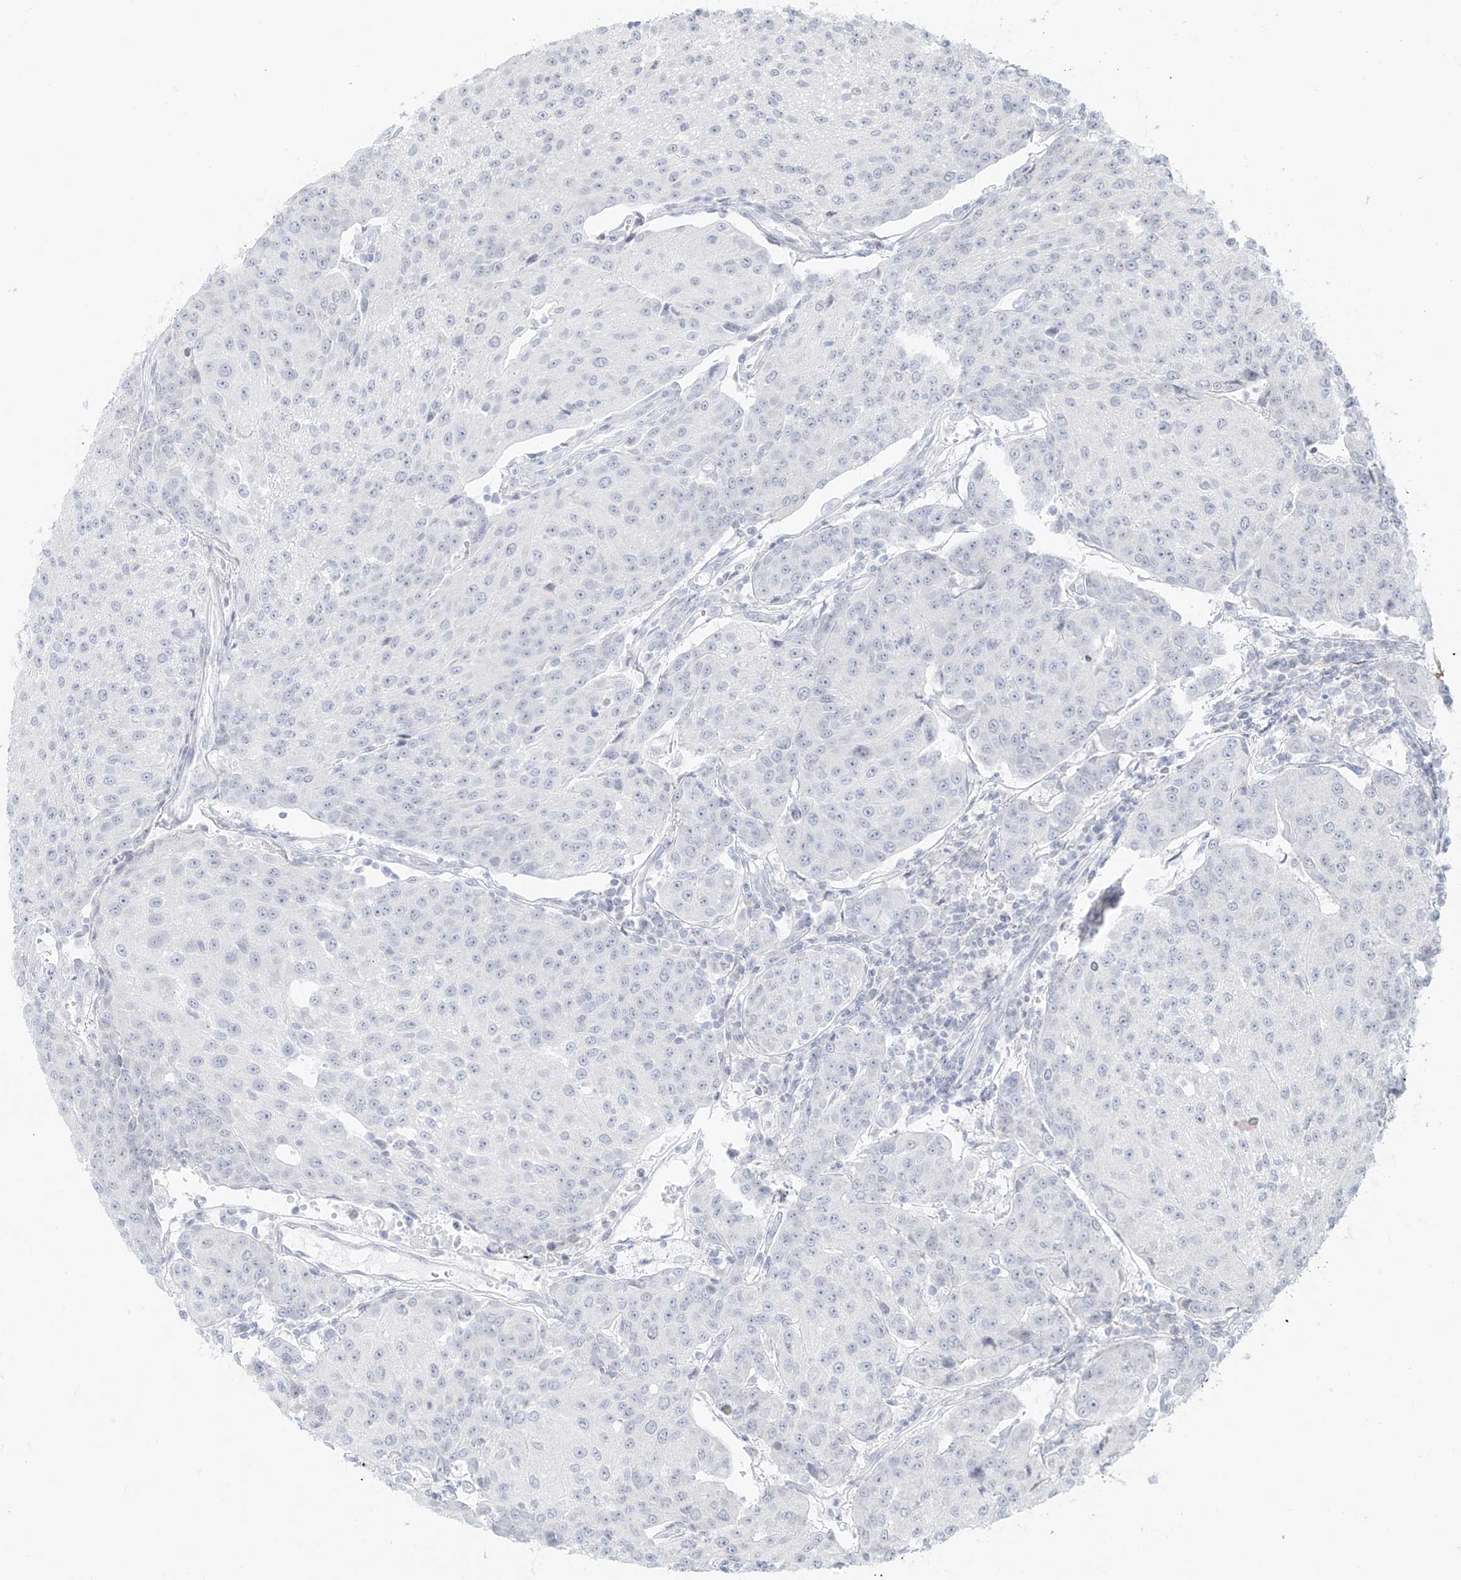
{"staining": {"intensity": "negative", "quantity": "none", "location": "none"}, "tissue": "urothelial cancer", "cell_type": "Tumor cells", "image_type": "cancer", "snomed": [{"axis": "morphology", "description": "Urothelial carcinoma, High grade"}, {"axis": "topography", "description": "Urinary bladder"}], "caption": "Tumor cells are negative for brown protein staining in urothelial carcinoma (high-grade).", "gene": "OSBPL7", "patient": {"sex": "female", "age": 85}}